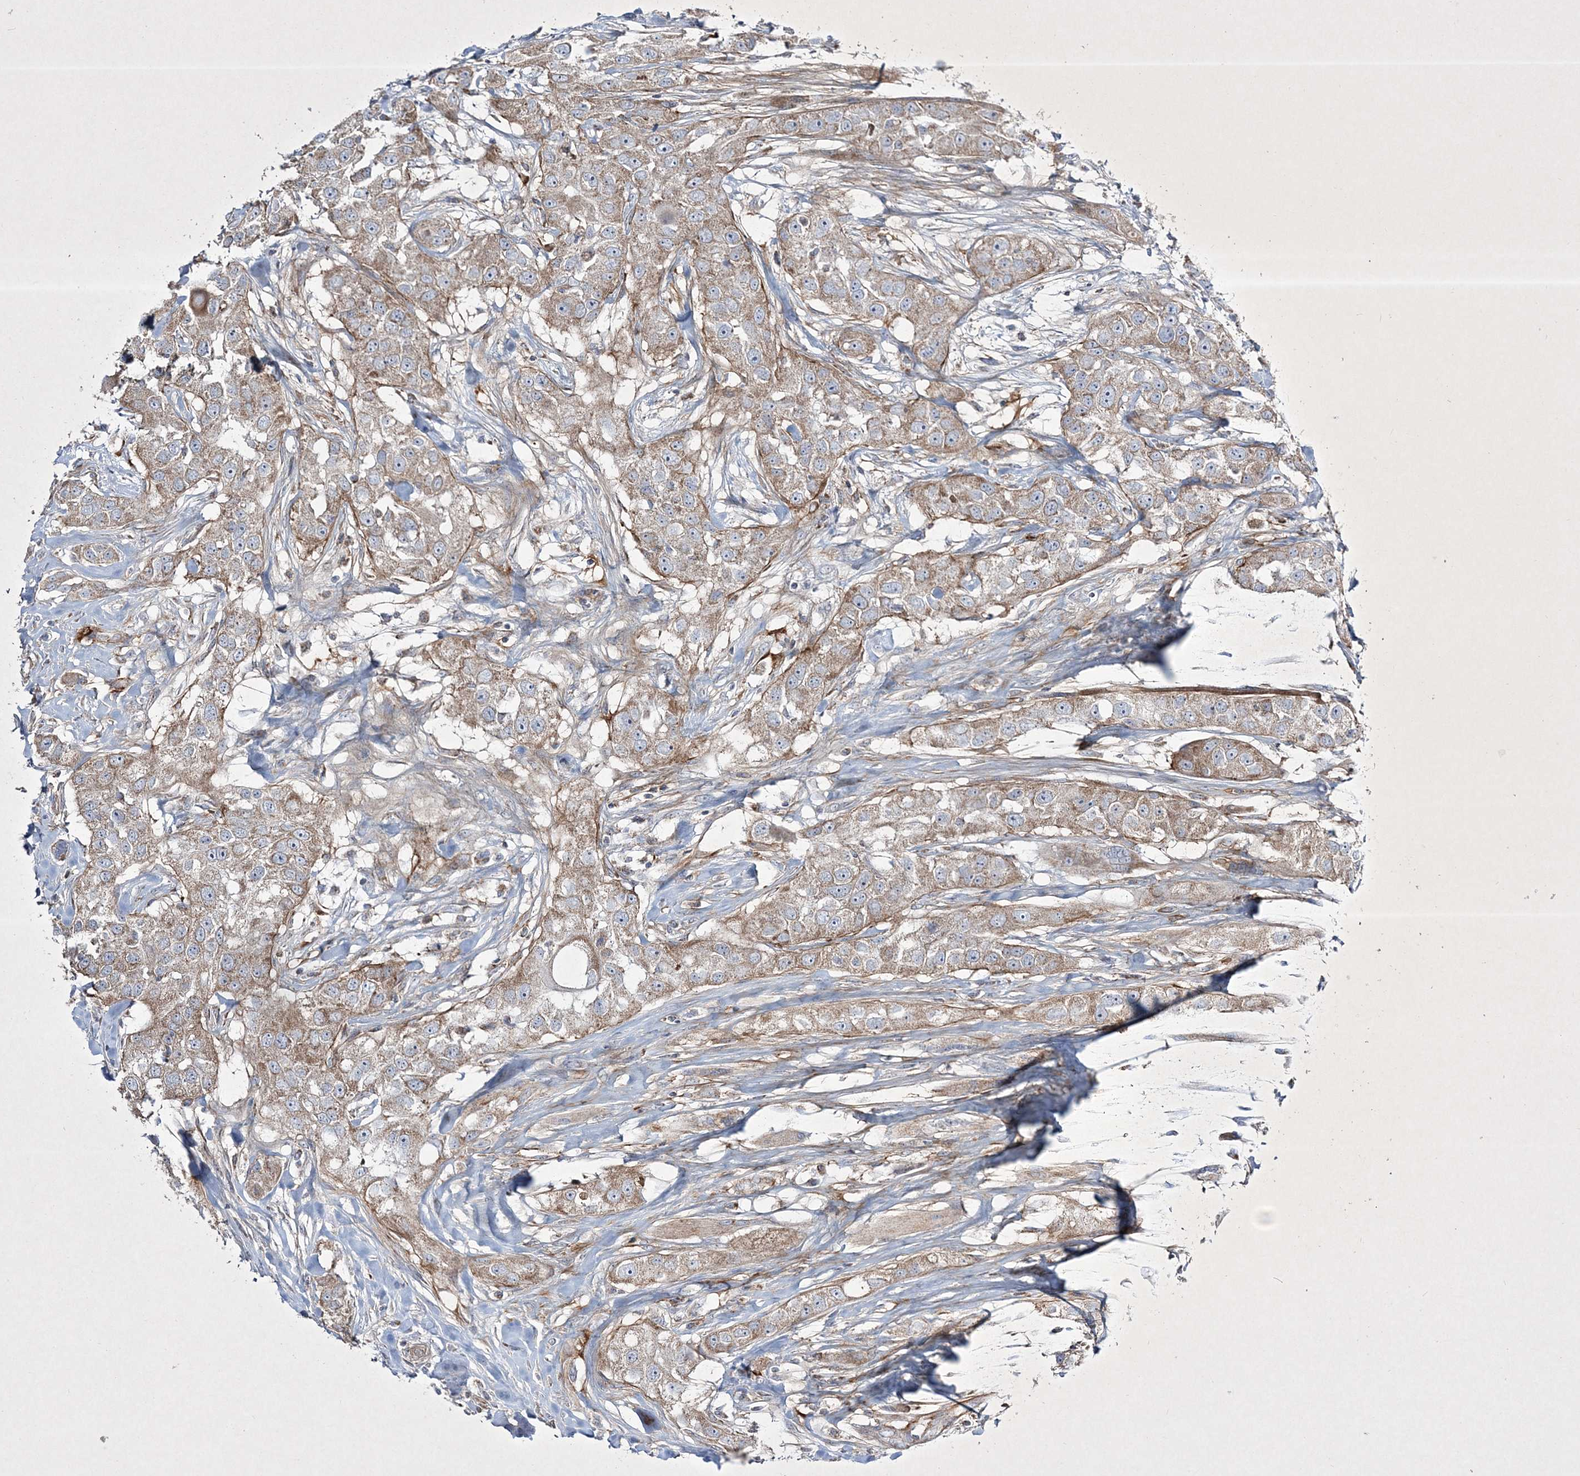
{"staining": {"intensity": "moderate", "quantity": ">75%", "location": "cytoplasmic/membranous"}, "tissue": "head and neck cancer", "cell_type": "Tumor cells", "image_type": "cancer", "snomed": [{"axis": "morphology", "description": "Normal tissue, NOS"}, {"axis": "morphology", "description": "Squamous cell carcinoma, NOS"}, {"axis": "topography", "description": "Skeletal muscle"}, {"axis": "topography", "description": "Head-Neck"}], "caption": "Moderate cytoplasmic/membranous positivity for a protein is present in approximately >75% of tumor cells of head and neck squamous cell carcinoma using immunohistochemistry (IHC).", "gene": "RICTOR", "patient": {"sex": "male", "age": 51}}